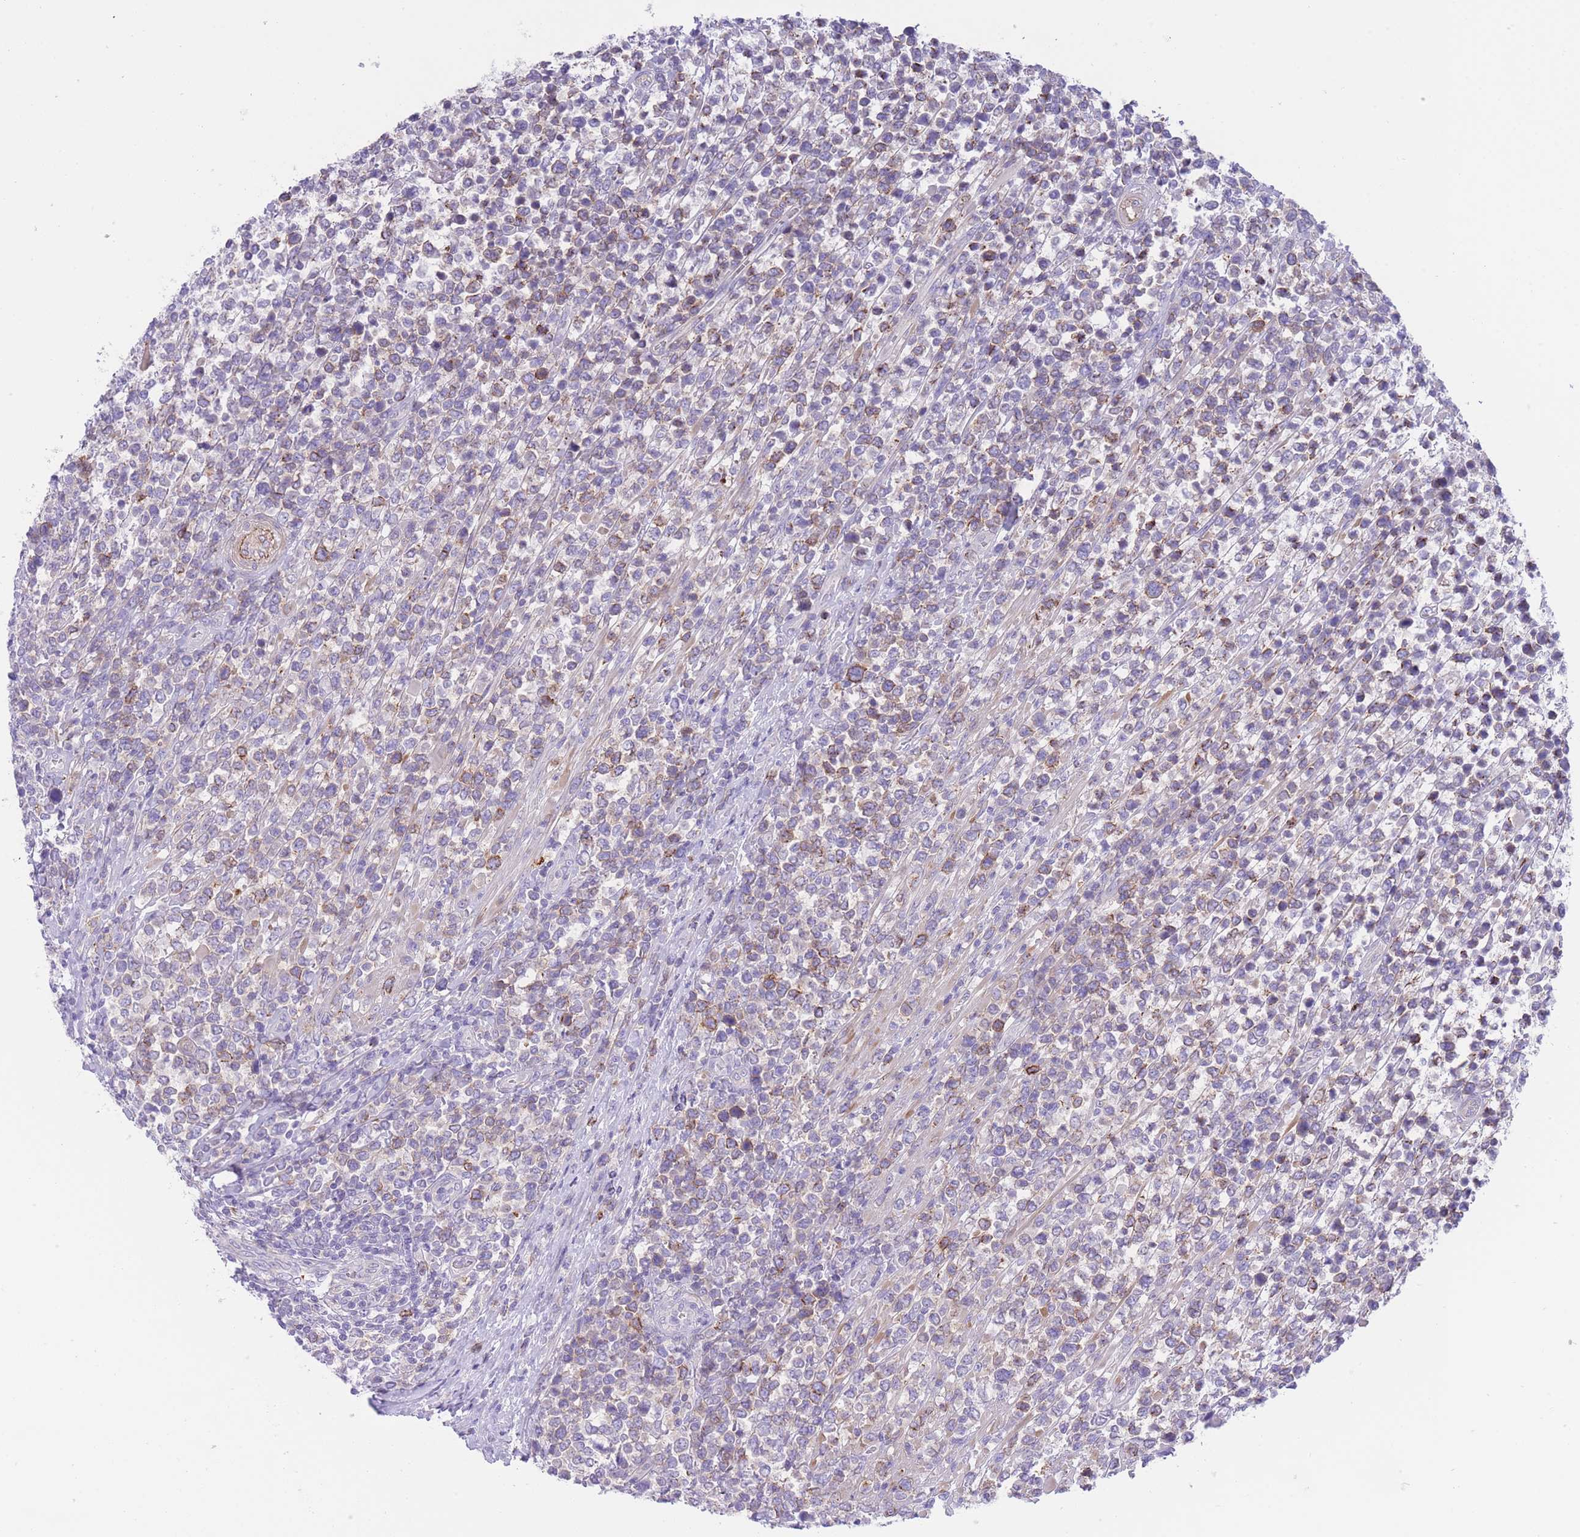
{"staining": {"intensity": "negative", "quantity": "none", "location": "none"}, "tissue": "lymphoma", "cell_type": "Tumor cells", "image_type": "cancer", "snomed": [{"axis": "morphology", "description": "Malignant lymphoma, non-Hodgkin's type, High grade"}, {"axis": "topography", "description": "Soft tissue"}], "caption": "This image is of lymphoma stained with immunohistochemistry (IHC) to label a protein in brown with the nuclei are counter-stained blue. There is no staining in tumor cells. (Brightfield microscopy of DAB immunohistochemistry (IHC) at high magnification).", "gene": "LDB3", "patient": {"sex": "female", "age": 56}}